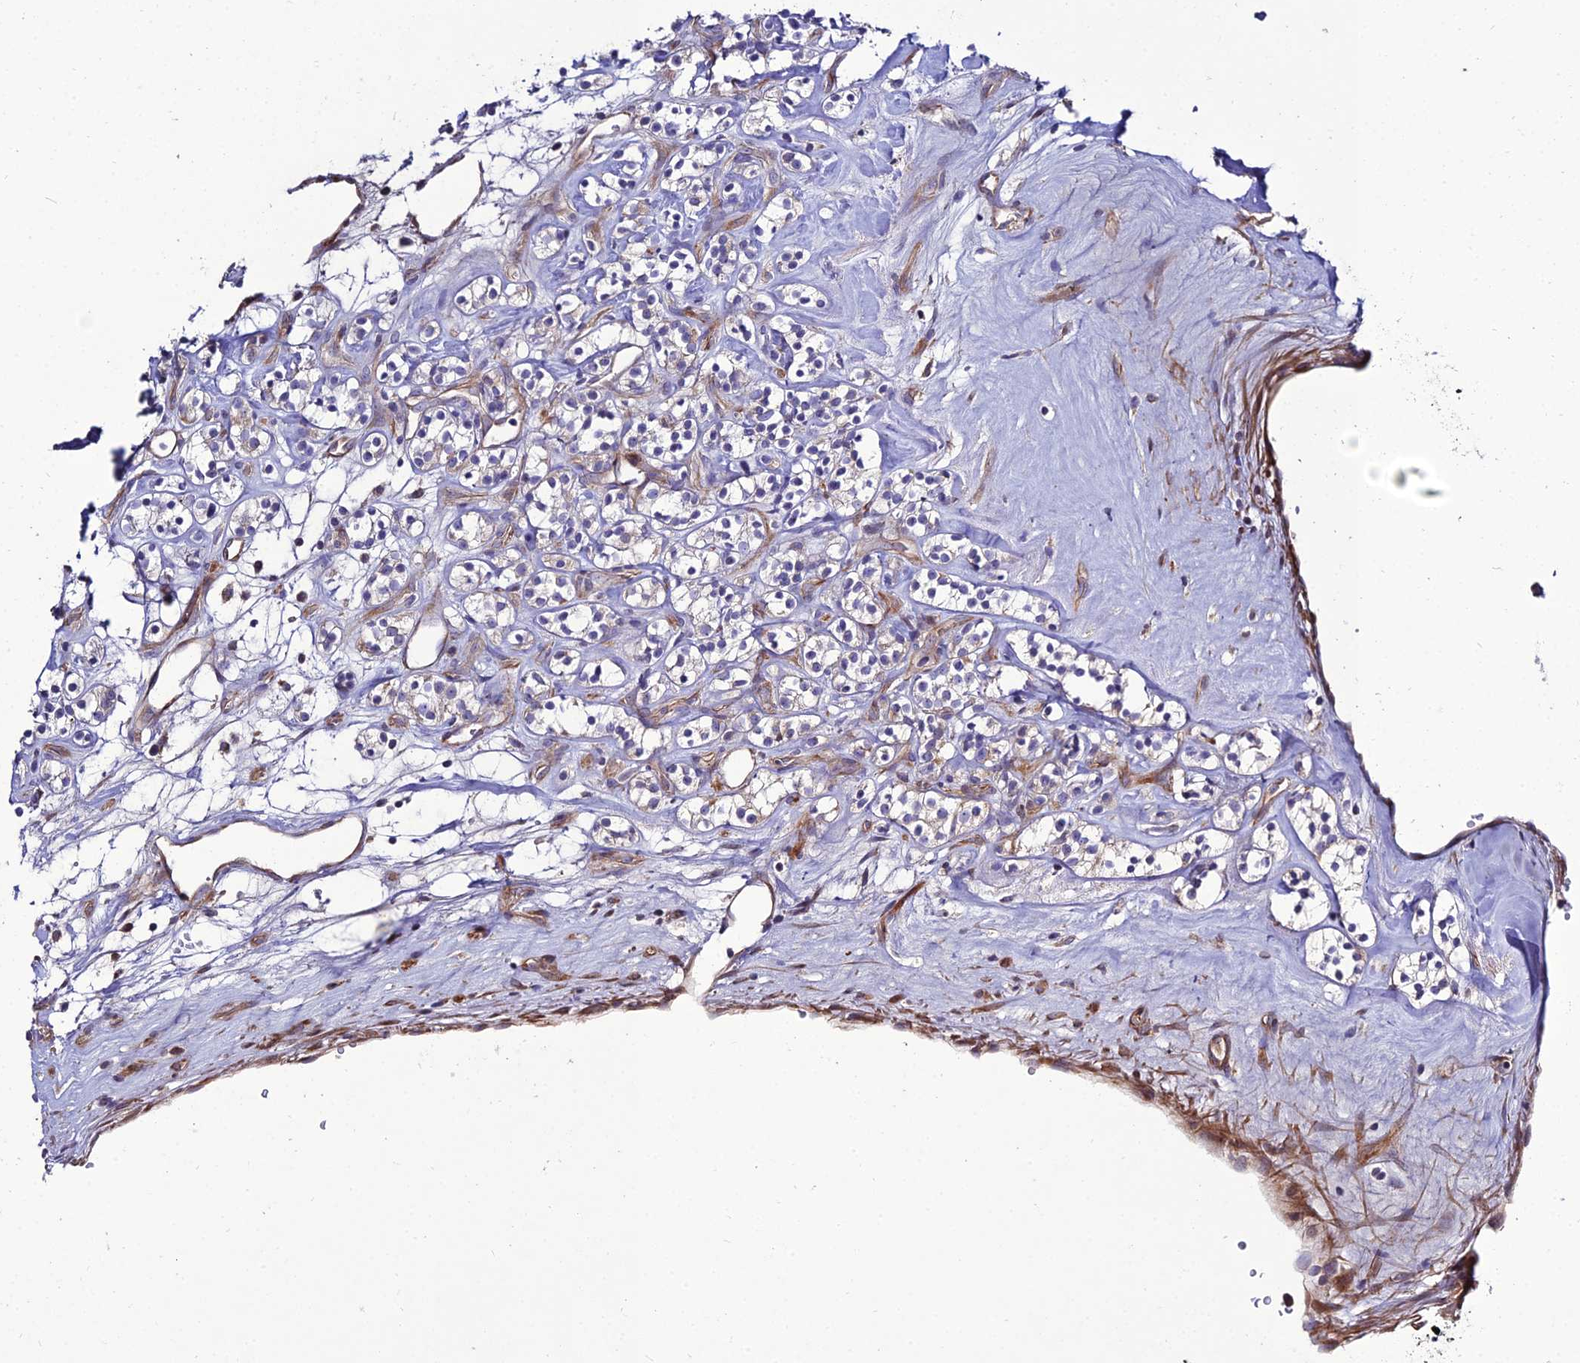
{"staining": {"intensity": "negative", "quantity": "none", "location": "none"}, "tissue": "renal cancer", "cell_type": "Tumor cells", "image_type": "cancer", "snomed": [{"axis": "morphology", "description": "Adenocarcinoma, NOS"}, {"axis": "topography", "description": "Kidney"}], "caption": "Tumor cells are negative for protein expression in human renal adenocarcinoma.", "gene": "ARL6IP1", "patient": {"sex": "male", "age": 77}}